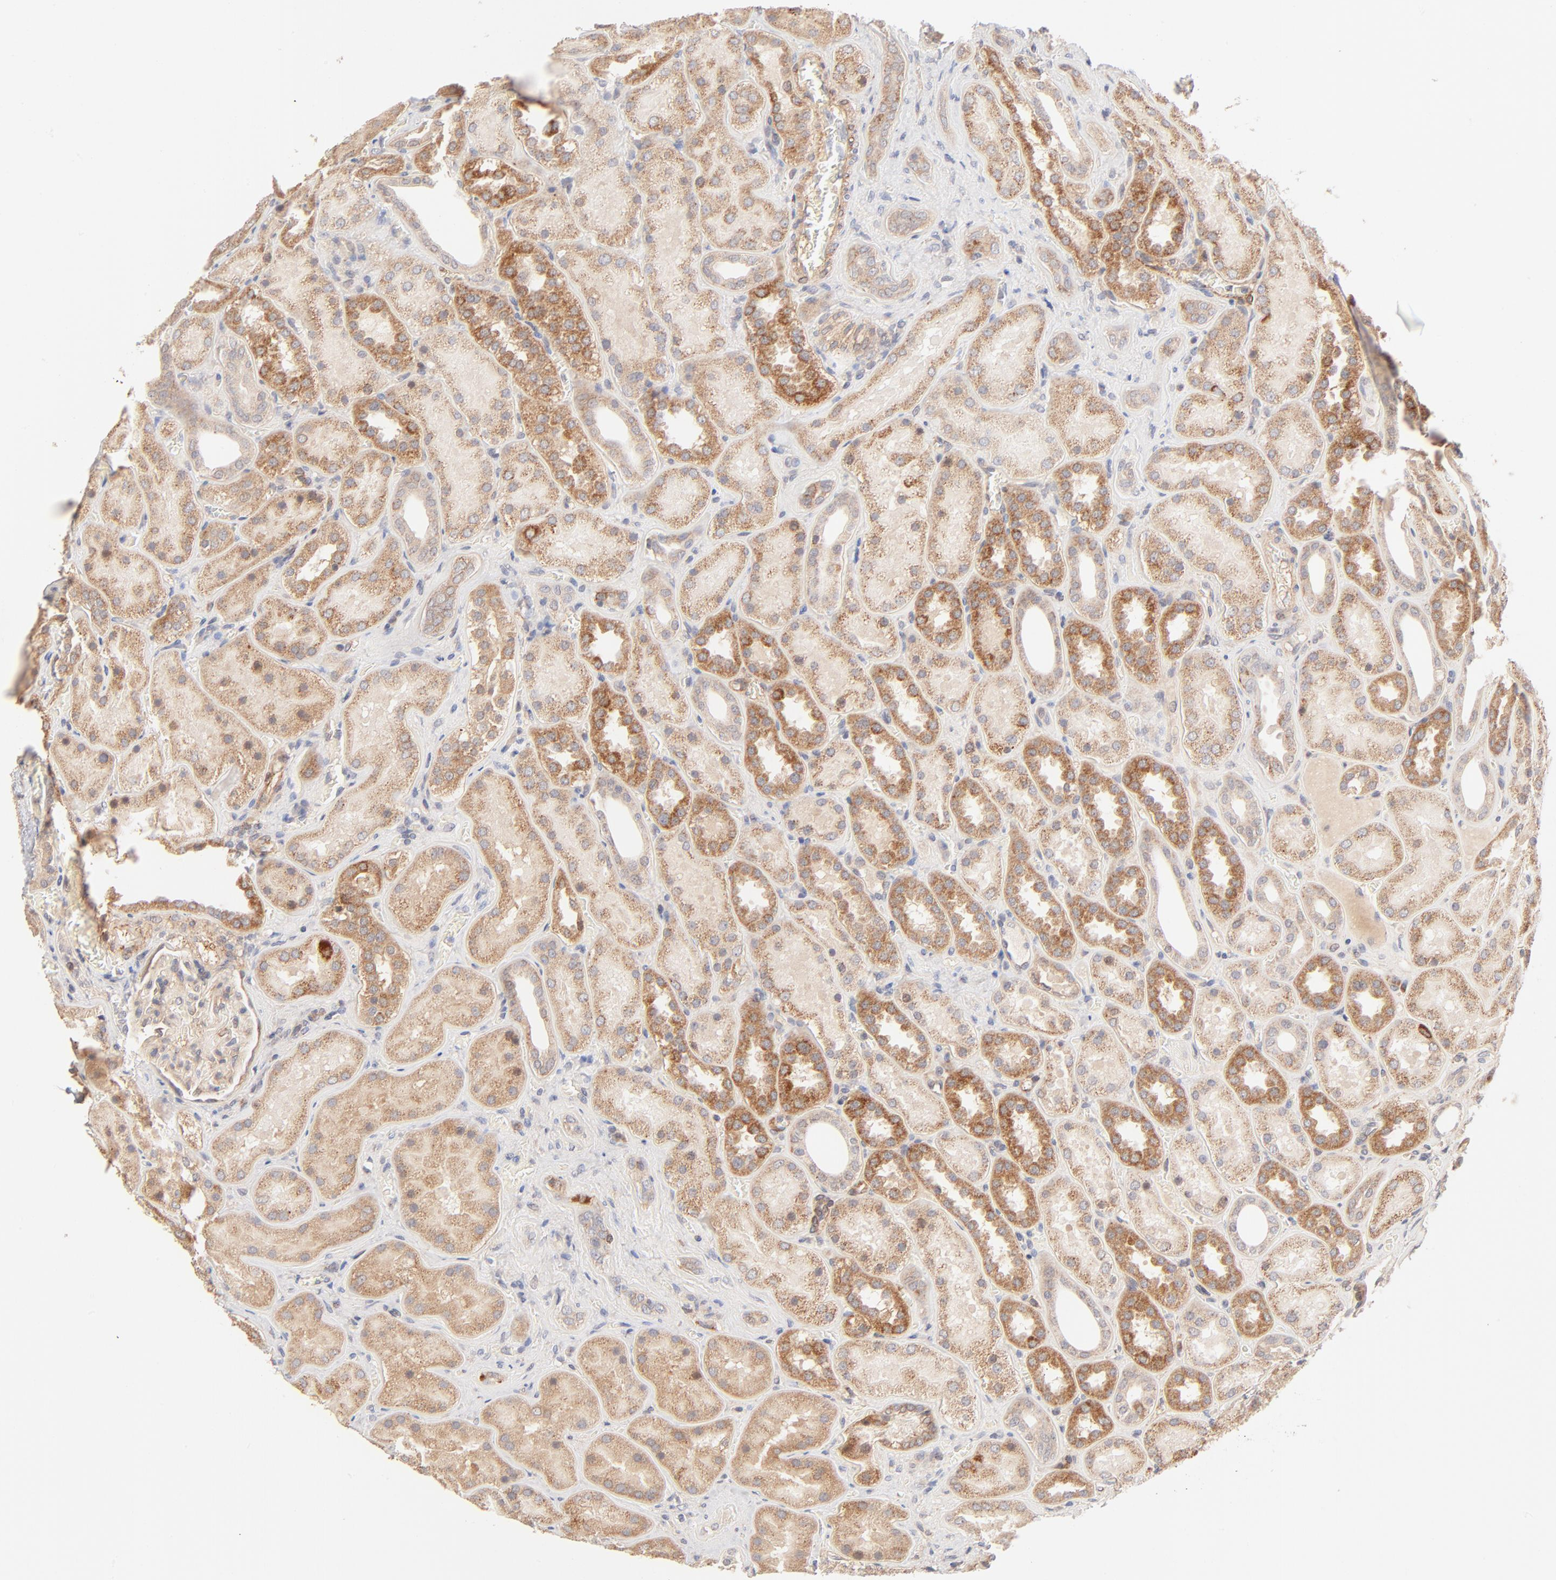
{"staining": {"intensity": "weak", "quantity": ">75%", "location": "cytoplasmic/membranous"}, "tissue": "kidney", "cell_type": "Cells in glomeruli", "image_type": "normal", "snomed": [{"axis": "morphology", "description": "Normal tissue, NOS"}, {"axis": "topography", "description": "Kidney"}], "caption": "High-power microscopy captured an immunohistochemistry (IHC) photomicrograph of unremarkable kidney, revealing weak cytoplasmic/membranous staining in approximately >75% of cells in glomeruli.", "gene": "CSPG4", "patient": {"sex": "male", "age": 28}}